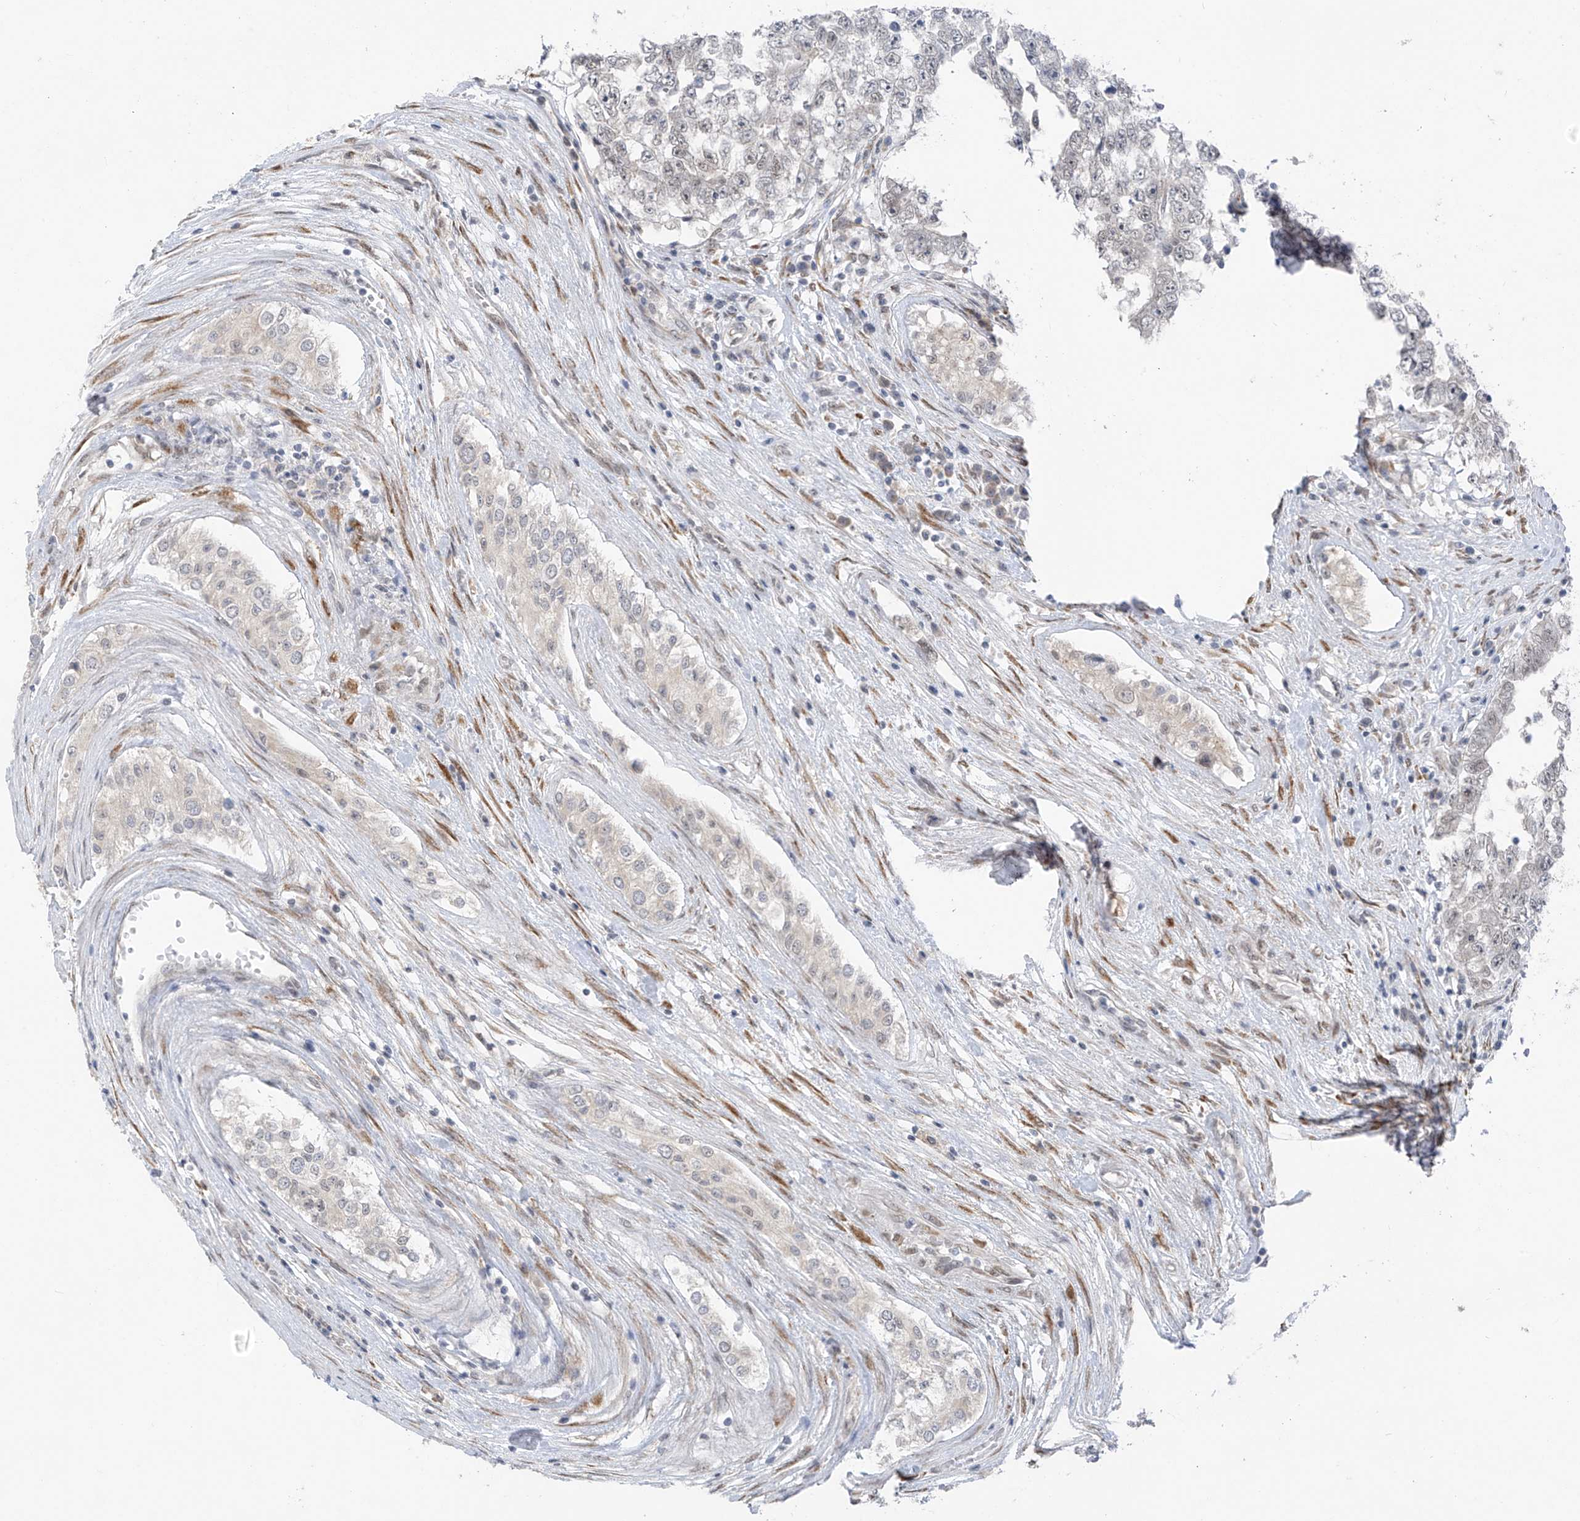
{"staining": {"intensity": "negative", "quantity": "none", "location": "none"}, "tissue": "testis cancer", "cell_type": "Tumor cells", "image_type": "cancer", "snomed": [{"axis": "morphology", "description": "Carcinoma, Embryonal, NOS"}, {"axis": "topography", "description": "Testis"}], "caption": "Human testis cancer (embryonal carcinoma) stained for a protein using immunohistochemistry (IHC) reveals no staining in tumor cells.", "gene": "CYP4V2", "patient": {"sex": "male", "age": 25}}